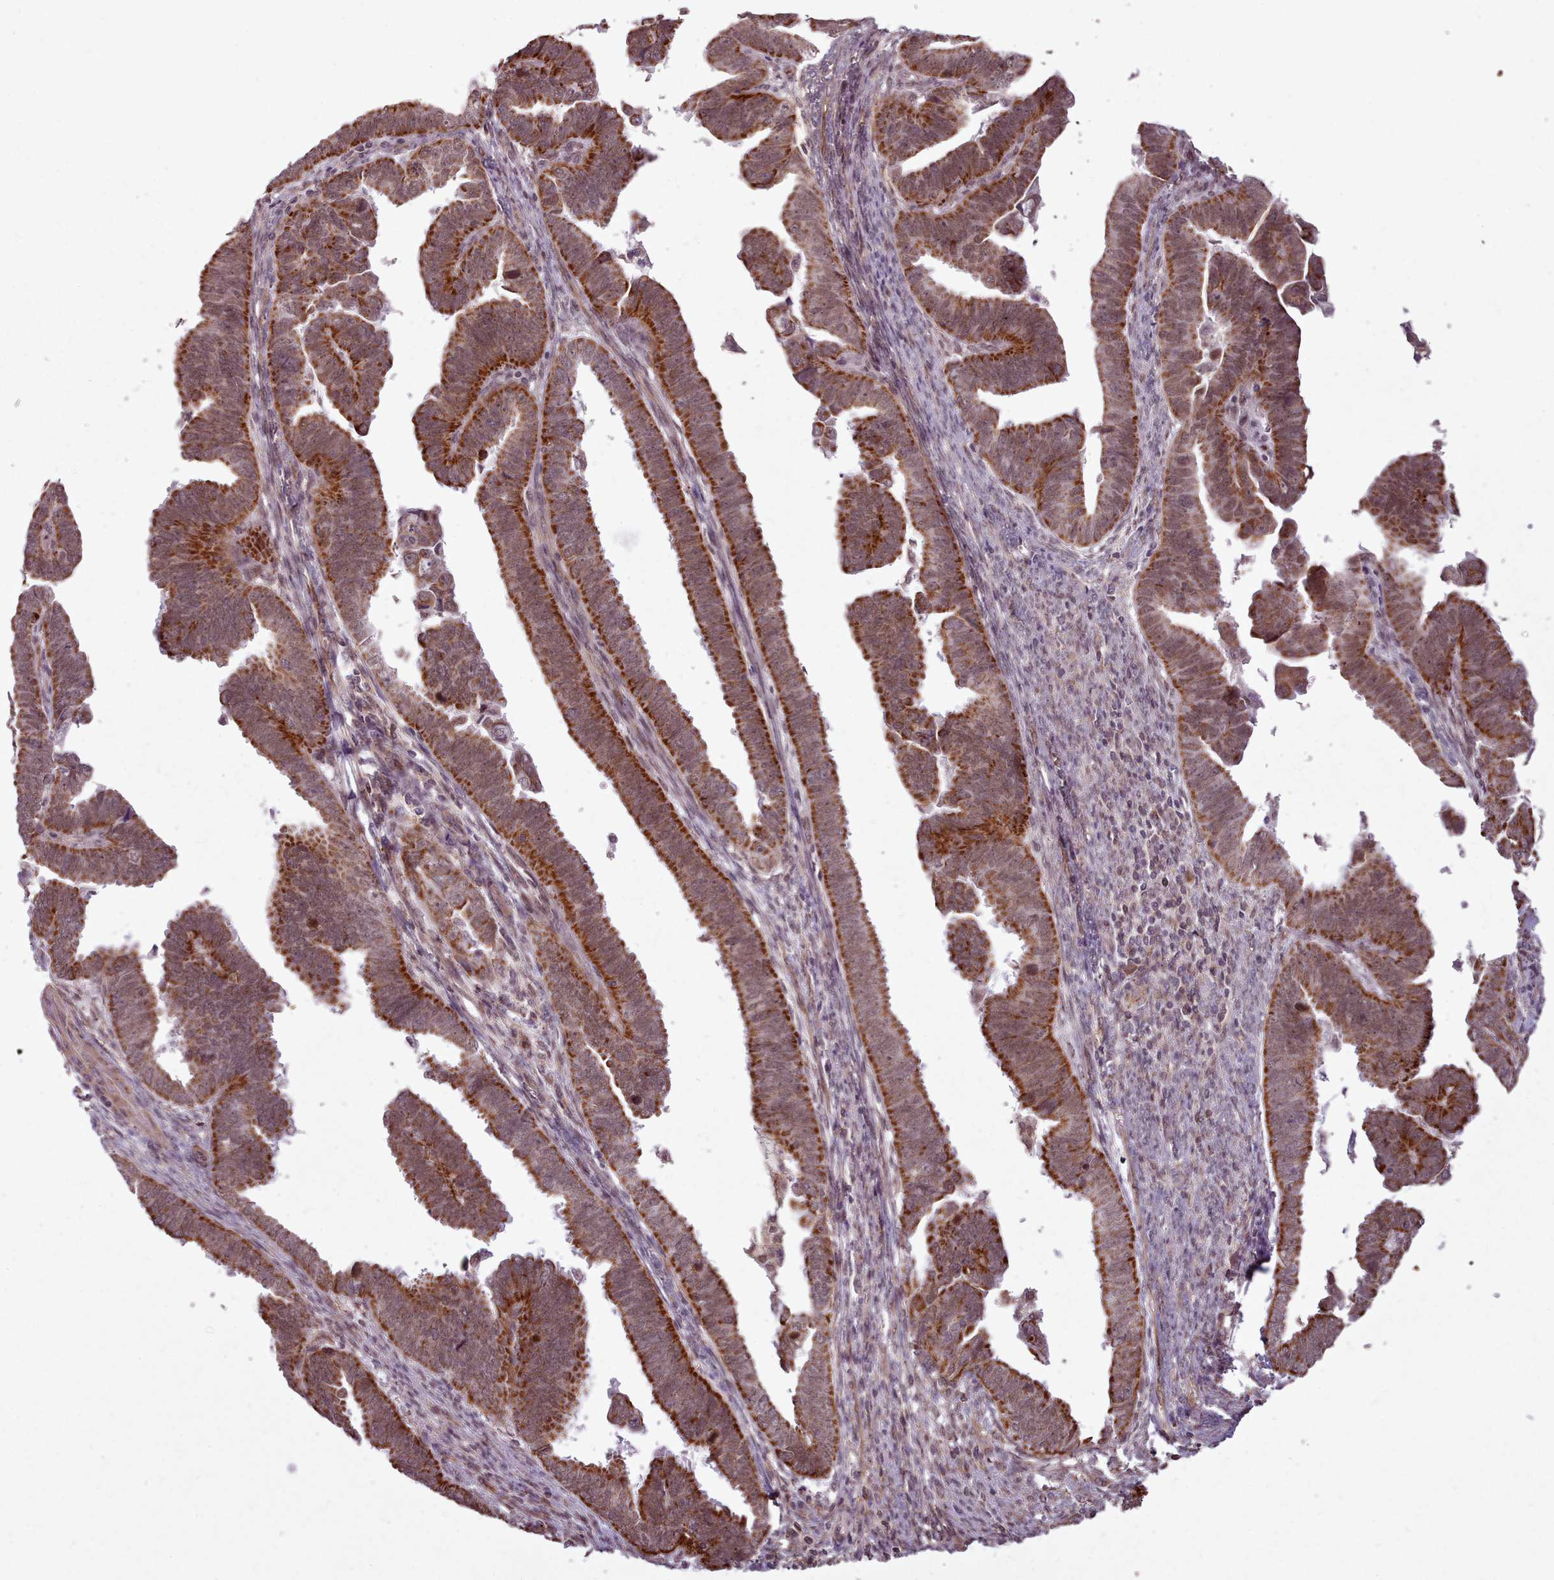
{"staining": {"intensity": "moderate", "quantity": ">75%", "location": "cytoplasmic/membranous"}, "tissue": "endometrial cancer", "cell_type": "Tumor cells", "image_type": "cancer", "snomed": [{"axis": "morphology", "description": "Adenocarcinoma, NOS"}, {"axis": "topography", "description": "Endometrium"}], "caption": "Adenocarcinoma (endometrial) was stained to show a protein in brown. There is medium levels of moderate cytoplasmic/membranous positivity in approximately >75% of tumor cells.", "gene": "ZMYM4", "patient": {"sex": "female", "age": 75}}